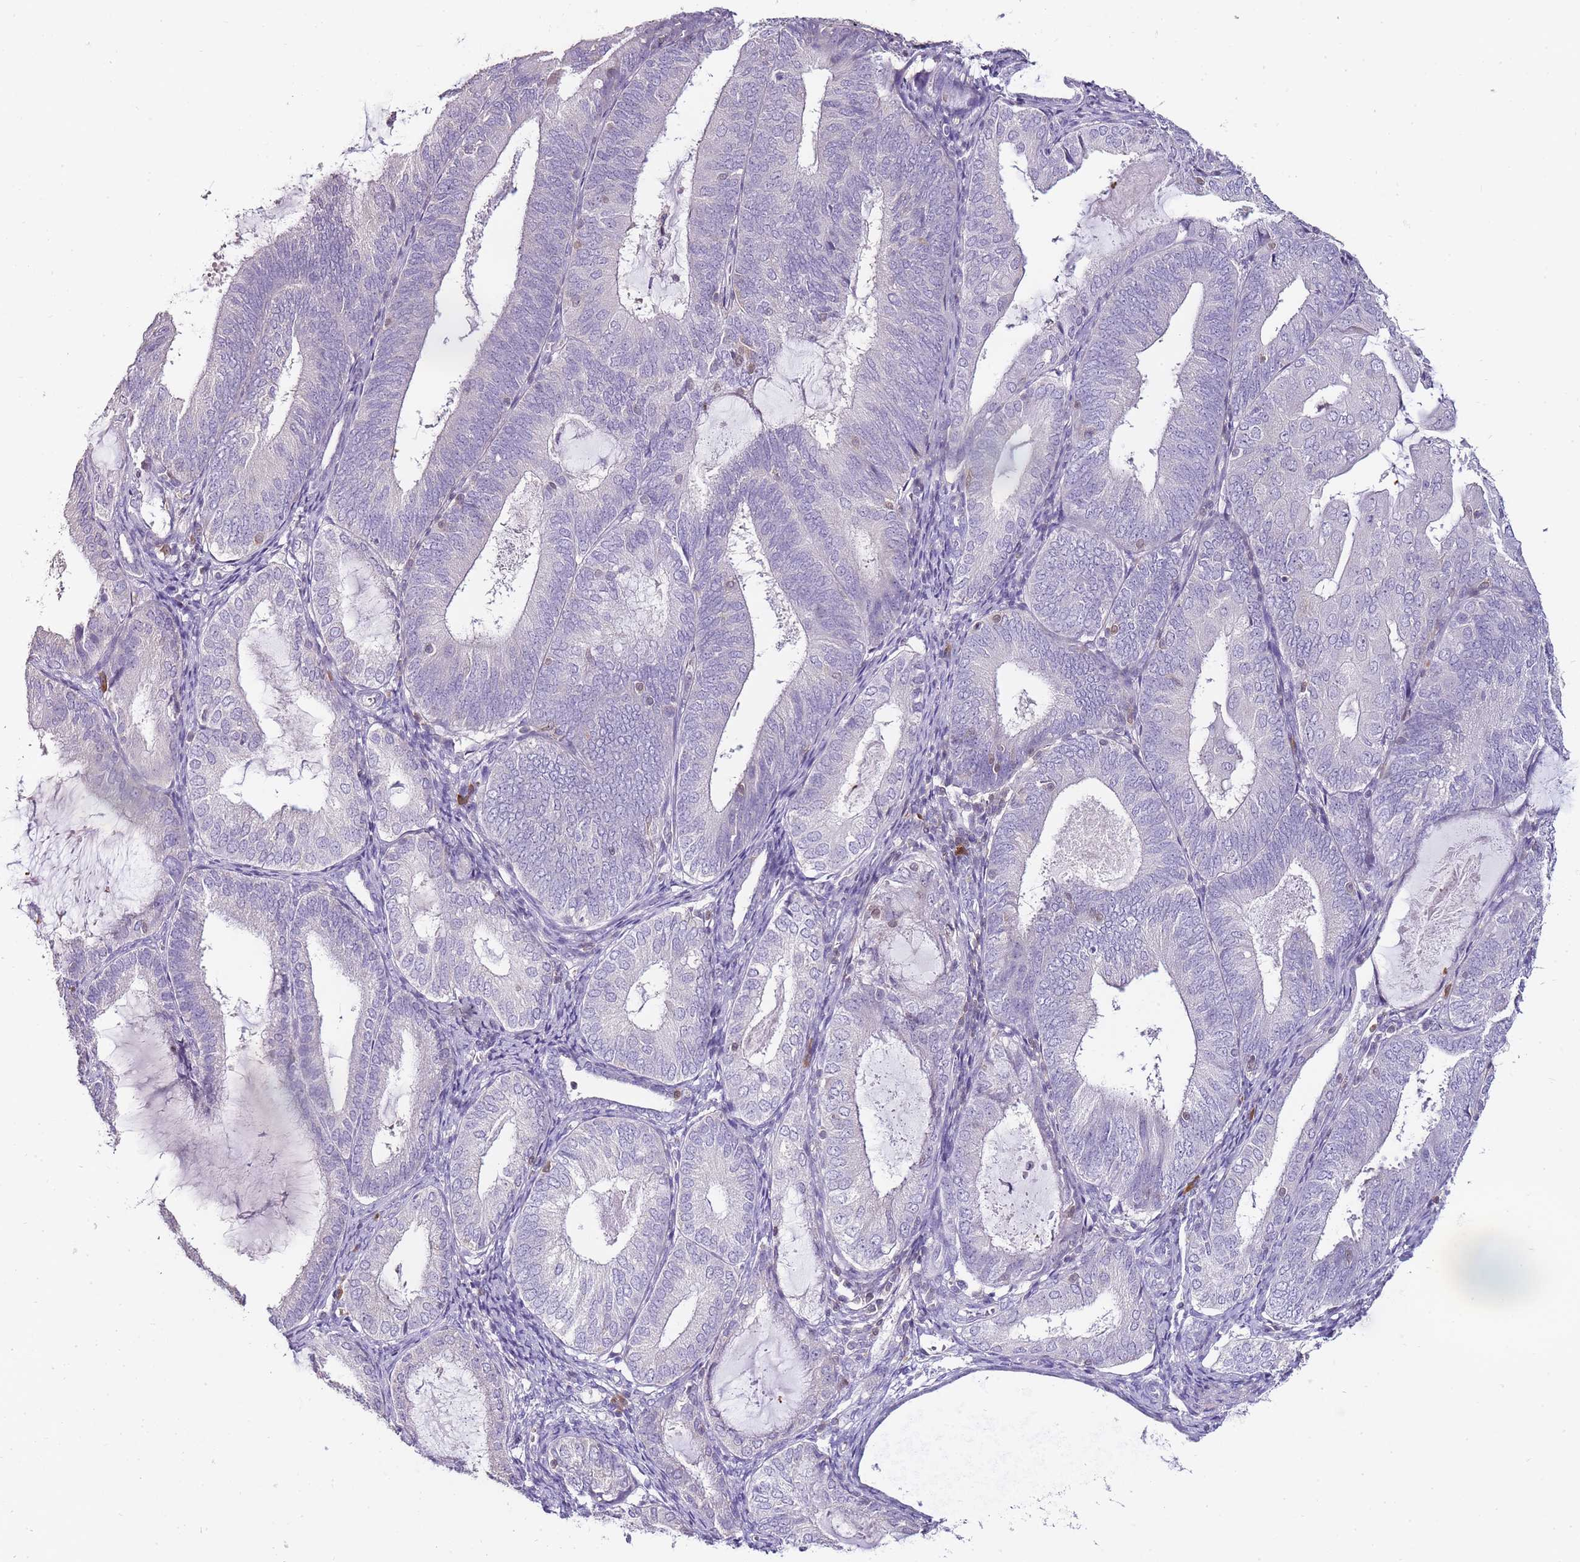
{"staining": {"intensity": "negative", "quantity": "none", "location": "none"}, "tissue": "endometrial cancer", "cell_type": "Tumor cells", "image_type": "cancer", "snomed": [{"axis": "morphology", "description": "Adenocarcinoma, NOS"}, {"axis": "topography", "description": "Endometrium"}], "caption": "A micrograph of human endometrial adenocarcinoma is negative for staining in tumor cells. (DAB (3,3'-diaminobenzidine) IHC, high magnification).", "gene": "ZBP1", "patient": {"sex": "female", "age": 81}}